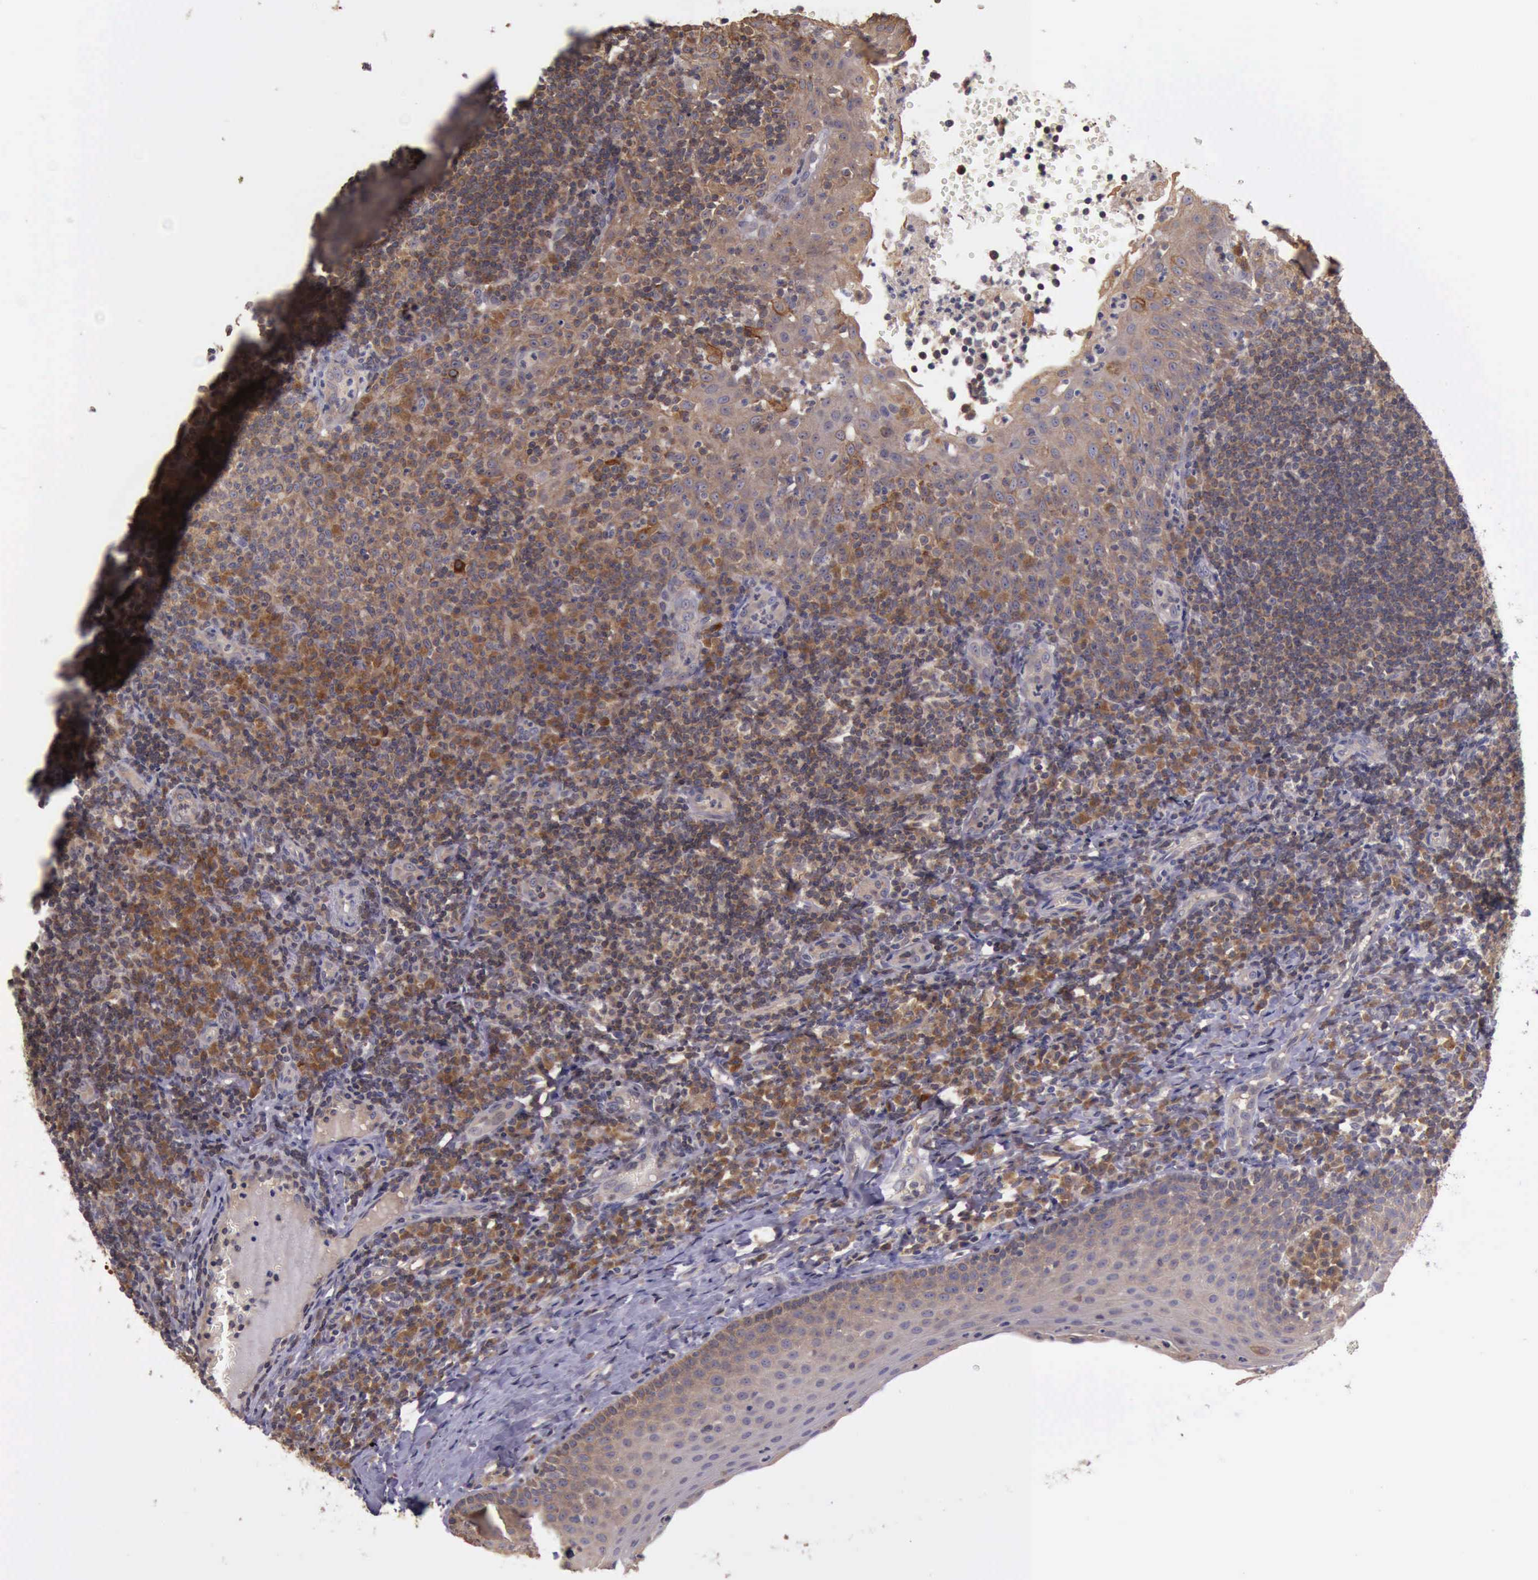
{"staining": {"intensity": "moderate", "quantity": "<25%", "location": "cytoplasmic/membranous"}, "tissue": "tonsil", "cell_type": "Germinal center cells", "image_type": "normal", "snomed": [{"axis": "morphology", "description": "Normal tissue, NOS"}, {"axis": "topography", "description": "Tonsil"}], "caption": "Immunohistochemistry (DAB) staining of unremarkable tonsil displays moderate cytoplasmic/membranous protein expression in about <25% of germinal center cells.", "gene": "RAB39B", "patient": {"sex": "female", "age": 40}}